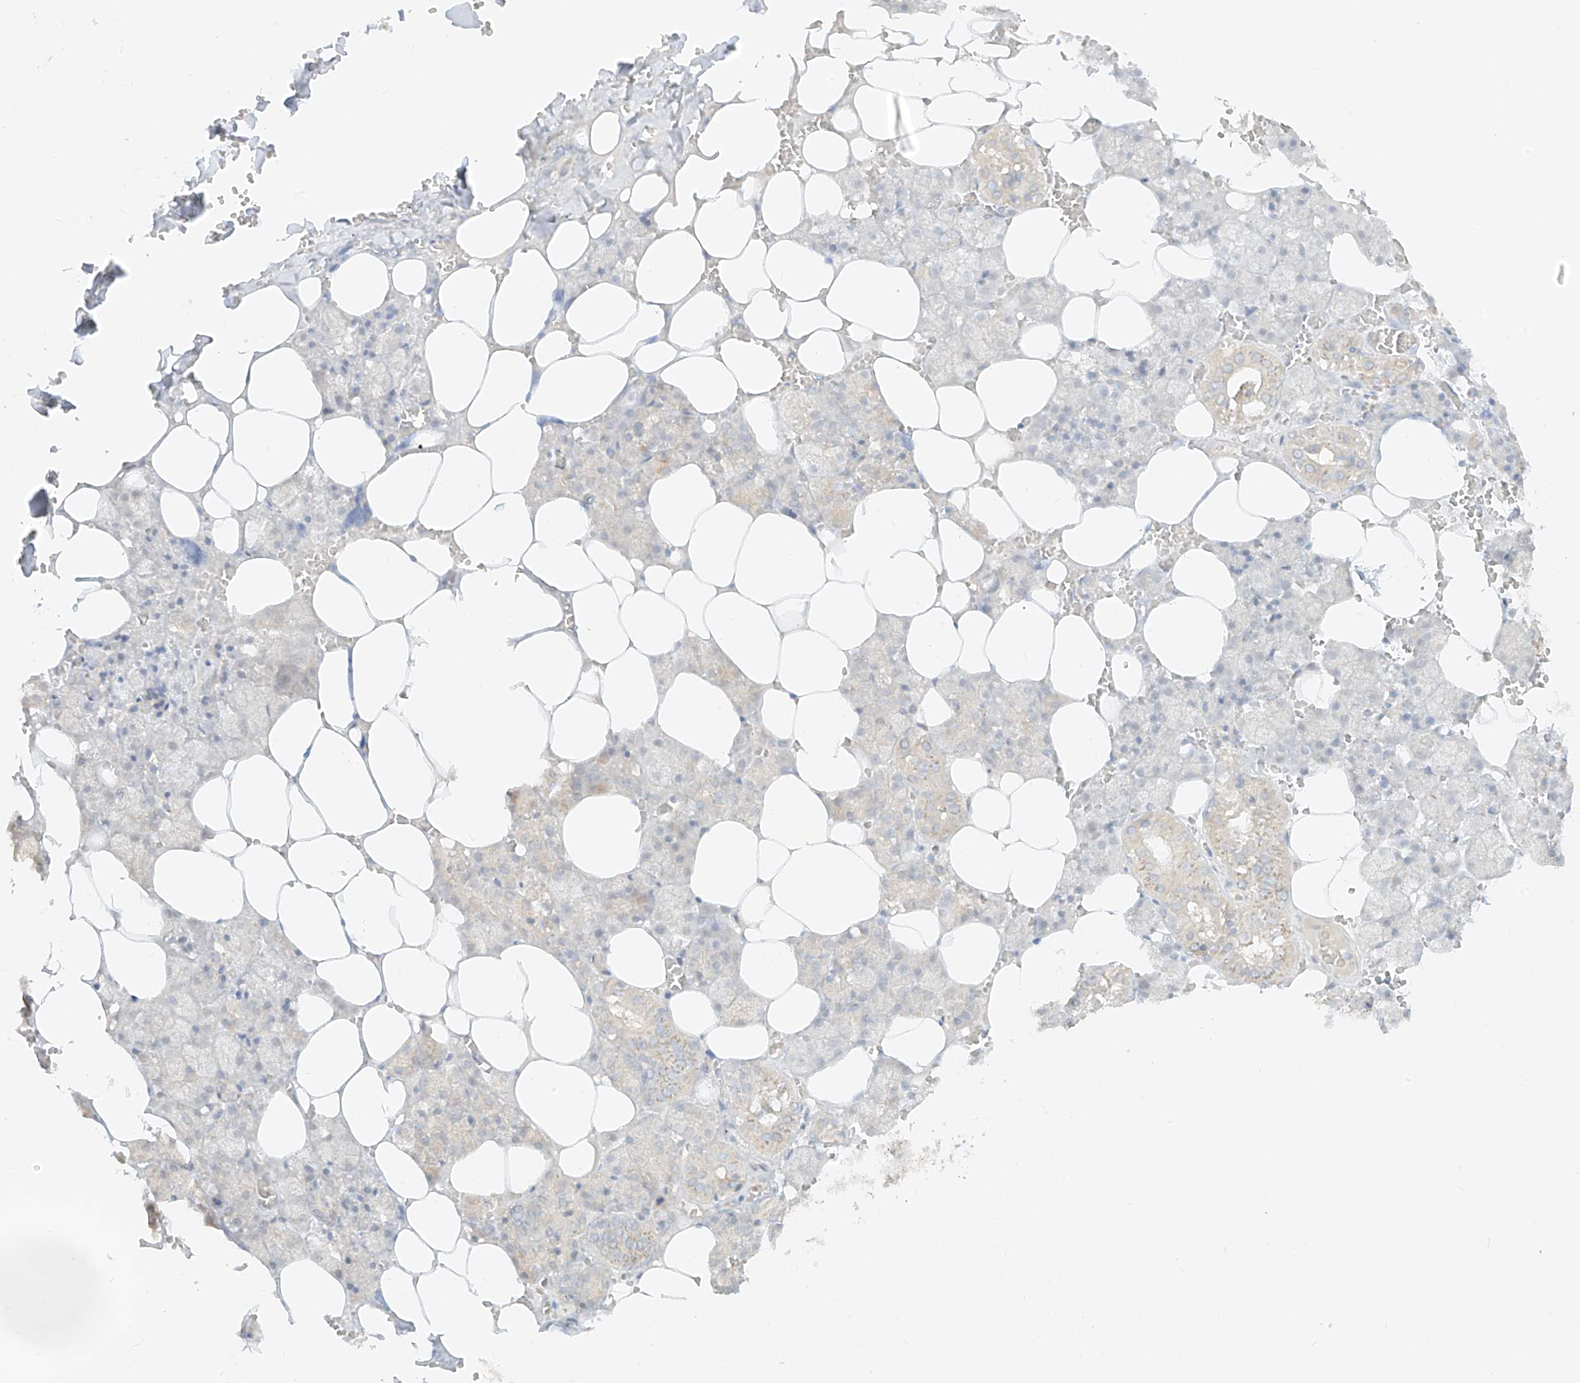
{"staining": {"intensity": "weak", "quantity": "<25%", "location": "cytoplasmic/membranous"}, "tissue": "salivary gland", "cell_type": "Glandular cells", "image_type": "normal", "snomed": [{"axis": "morphology", "description": "Normal tissue, NOS"}, {"axis": "topography", "description": "Salivary gland"}], "caption": "This is a image of IHC staining of unremarkable salivary gland, which shows no staining in glandular cells.", "gene": "LIPT1", "patient": {"sex": "male", "age": 62}}